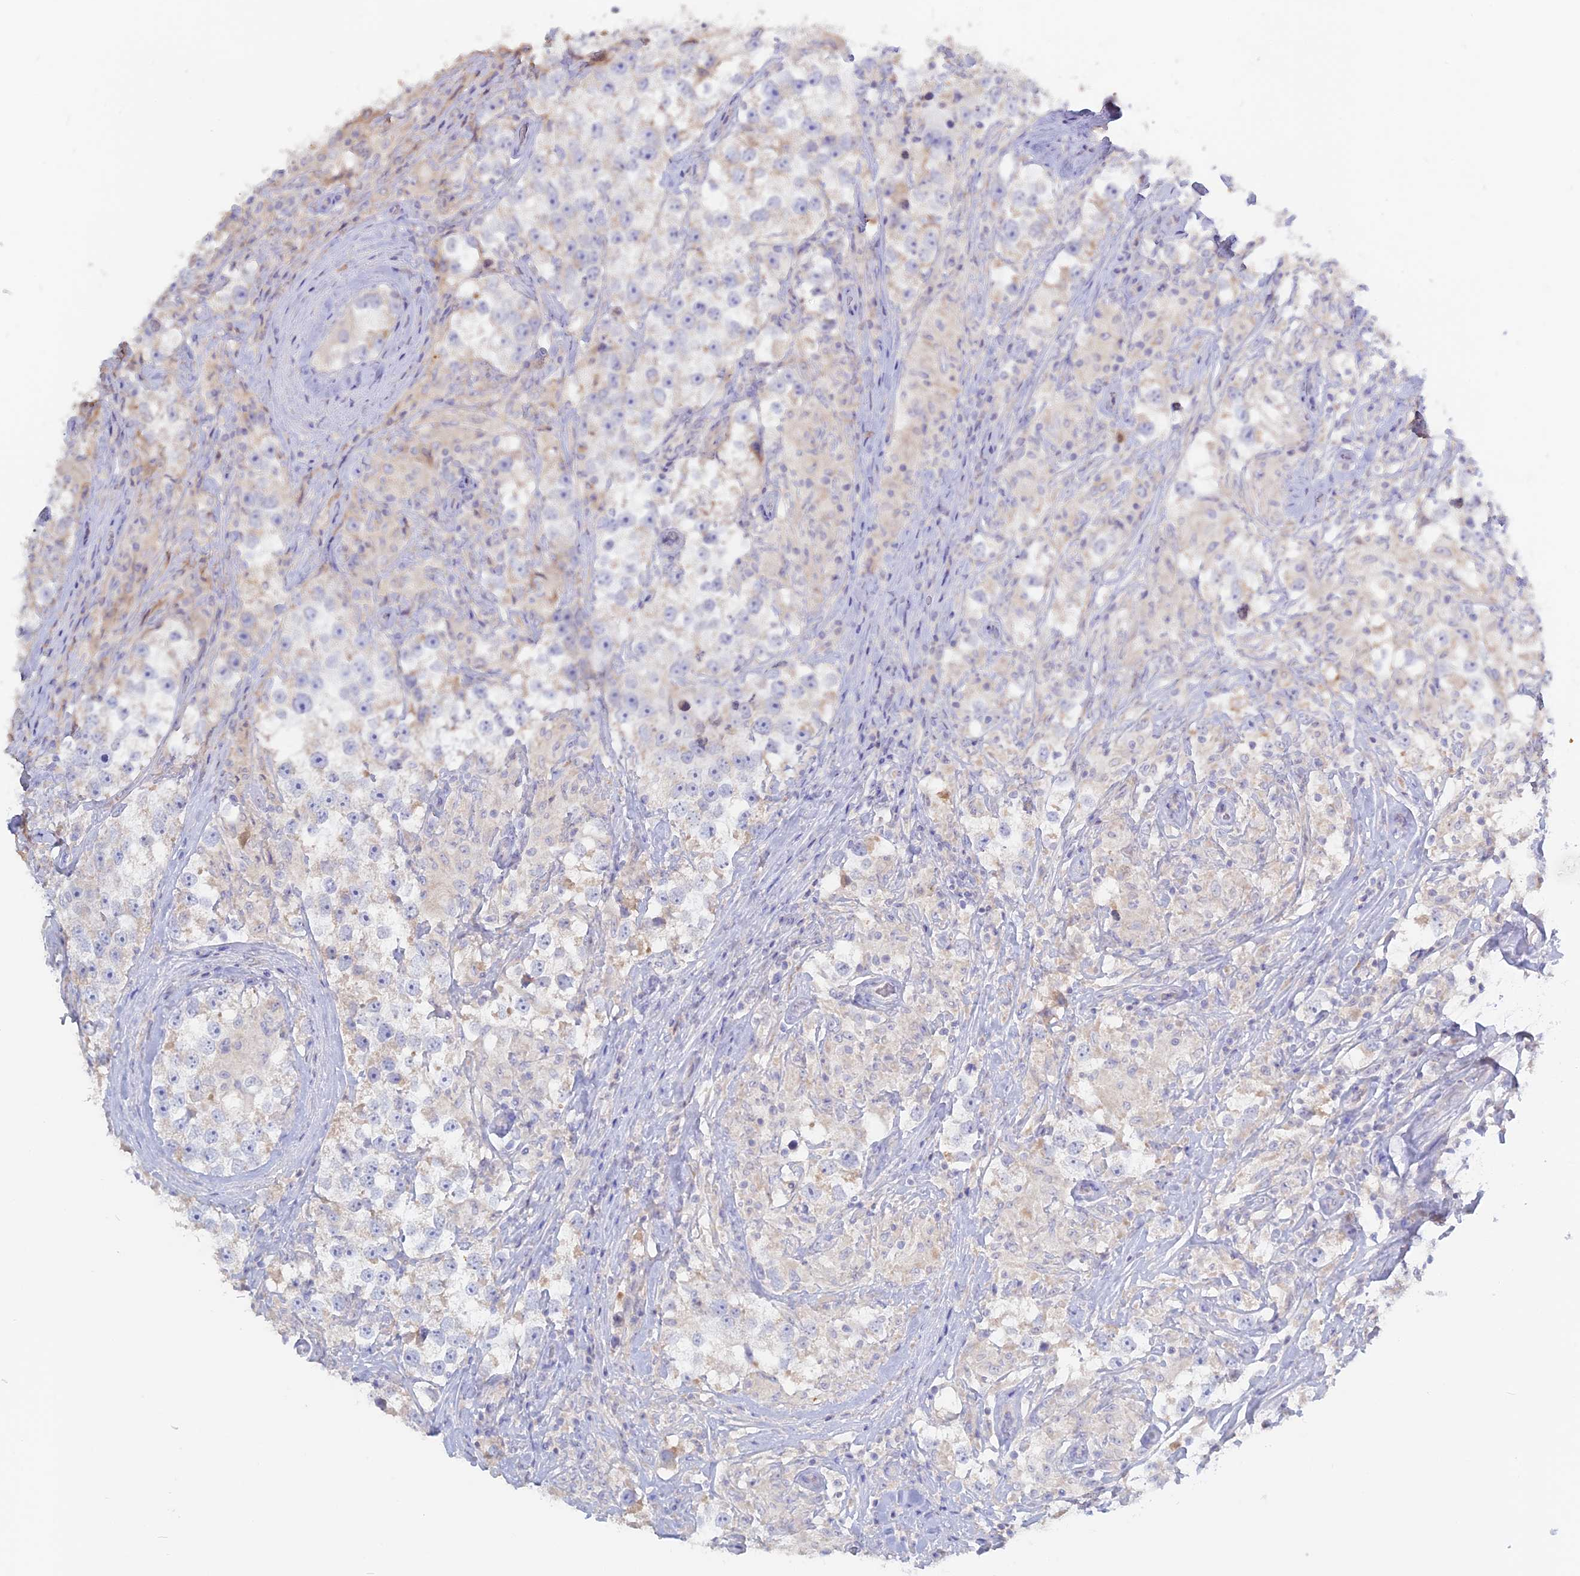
{"staining": {"intensity": "negative", "quantity": "none", "location": "none"}, "tissue": "testis cancer", "cell_type": "Tumor cells", "image_type": "cancer", "snomed": [{"axis": "morphology", "description": "Seminoma, NOS"}, {"axis": "topography", "description": "Testis"}], "caption": "The photomicrograph exhibits no staining of tumor cells in seminoma (testis). (Brightfield microscopy of DAB (3,3'-diaminobenzidine) IHC at high magnification).", "gene": "ADGRA1", "patient": {"sex": "male", "age": 46}}